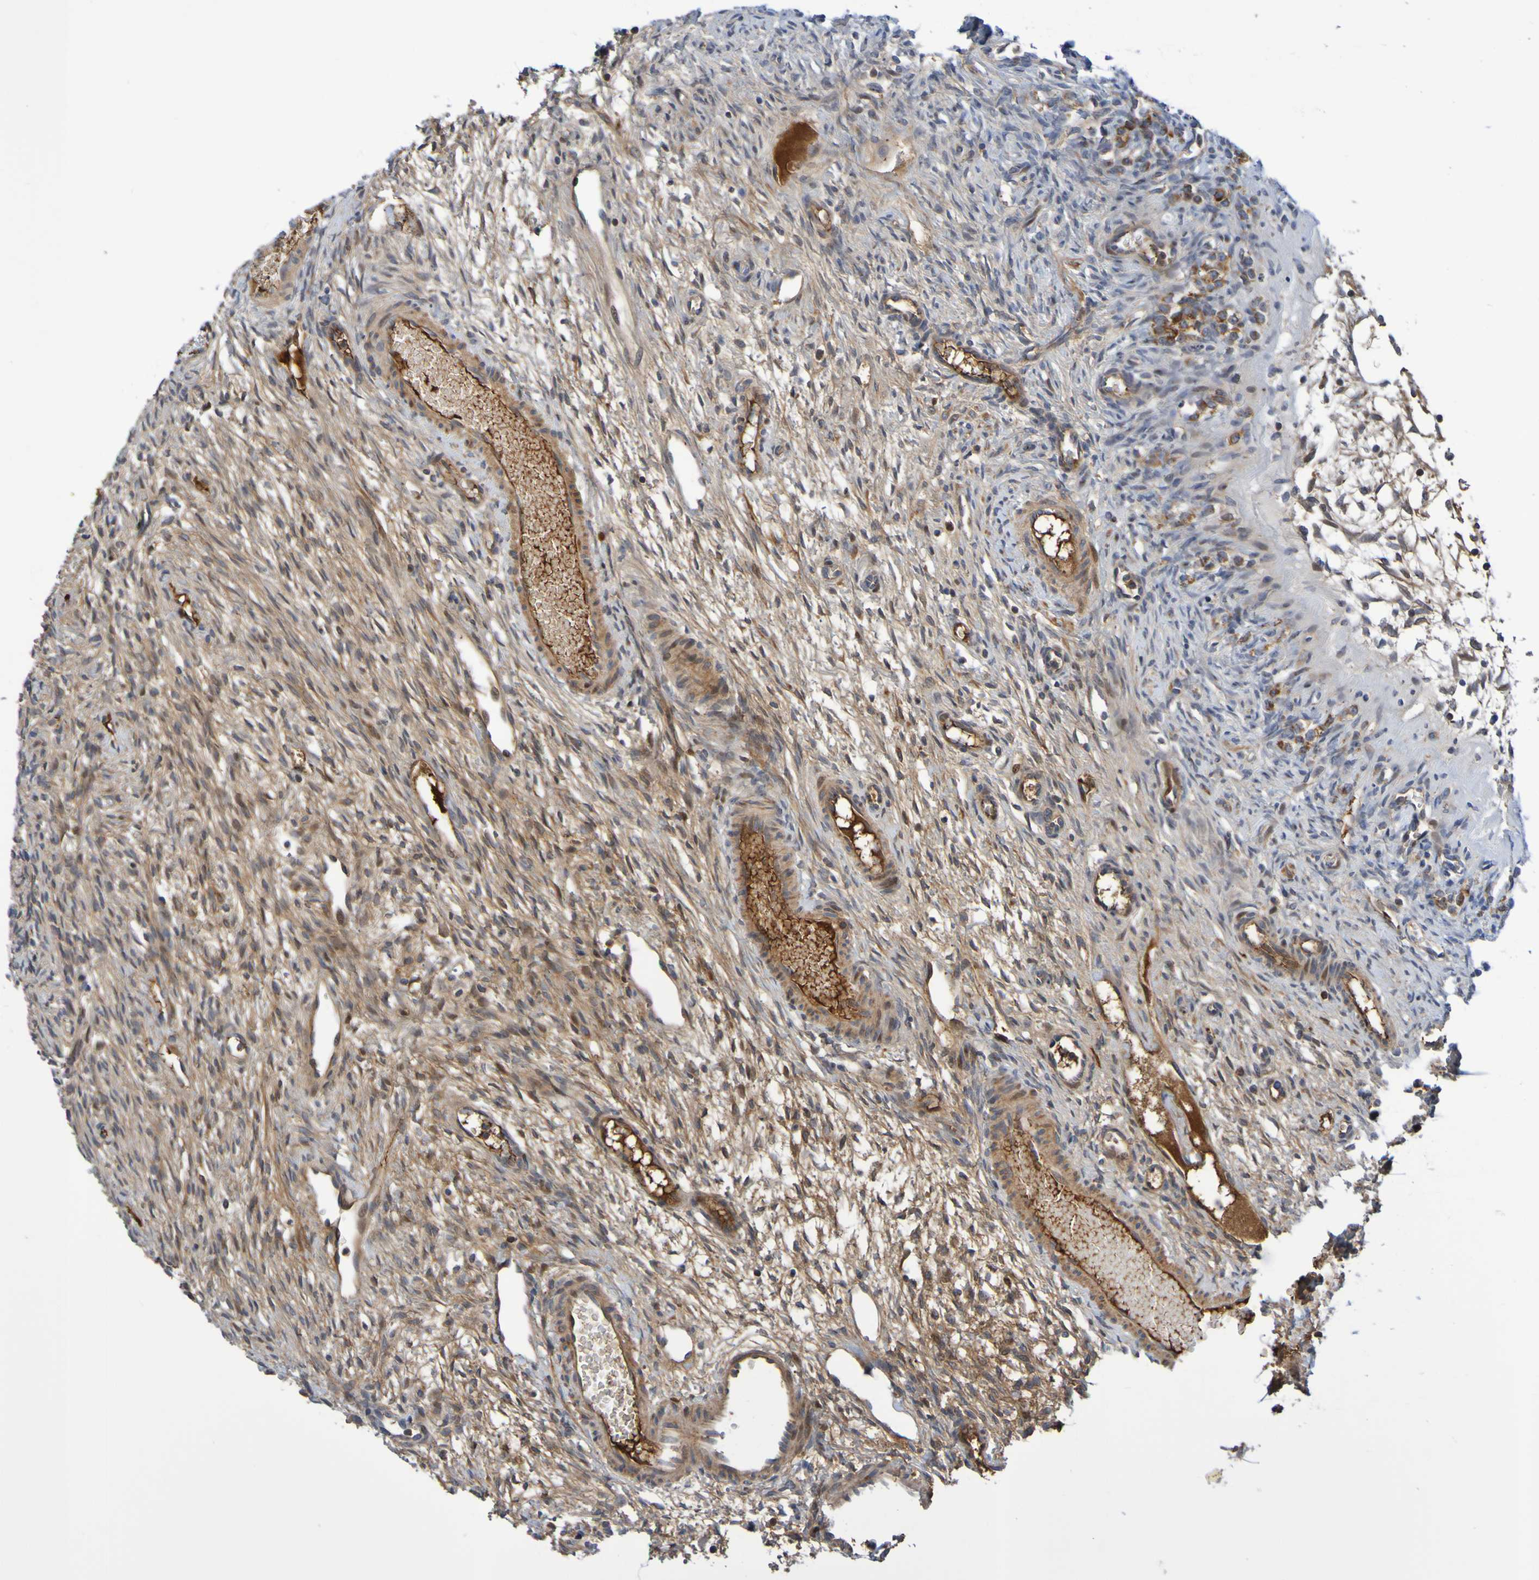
{"staining": {"intensity": "moderate", "quantity": ">75%", "location": "cytoplasmic/membranous"}, "tissue": "ovary", "cell_type": "Ovarian stroma cells", "image_type": "normal", "snomed": [{"axis": "morphology", "description": "Normal tissue, NOS"}, {"axis": "topography", "description": "Ovary"}], "caption": "High-power microscopy captured an immunohistochemistry (IHC) photomicrograph of normal ovary, revealing moderate cytoplasmic/membranous positivity in about >75% of ovarian stroma cells. (DAB IHC, brown staining for protein, blue staining for nuclei).", "gene": "CCDC51", "patient": {"sex": "female", "age": 33}}